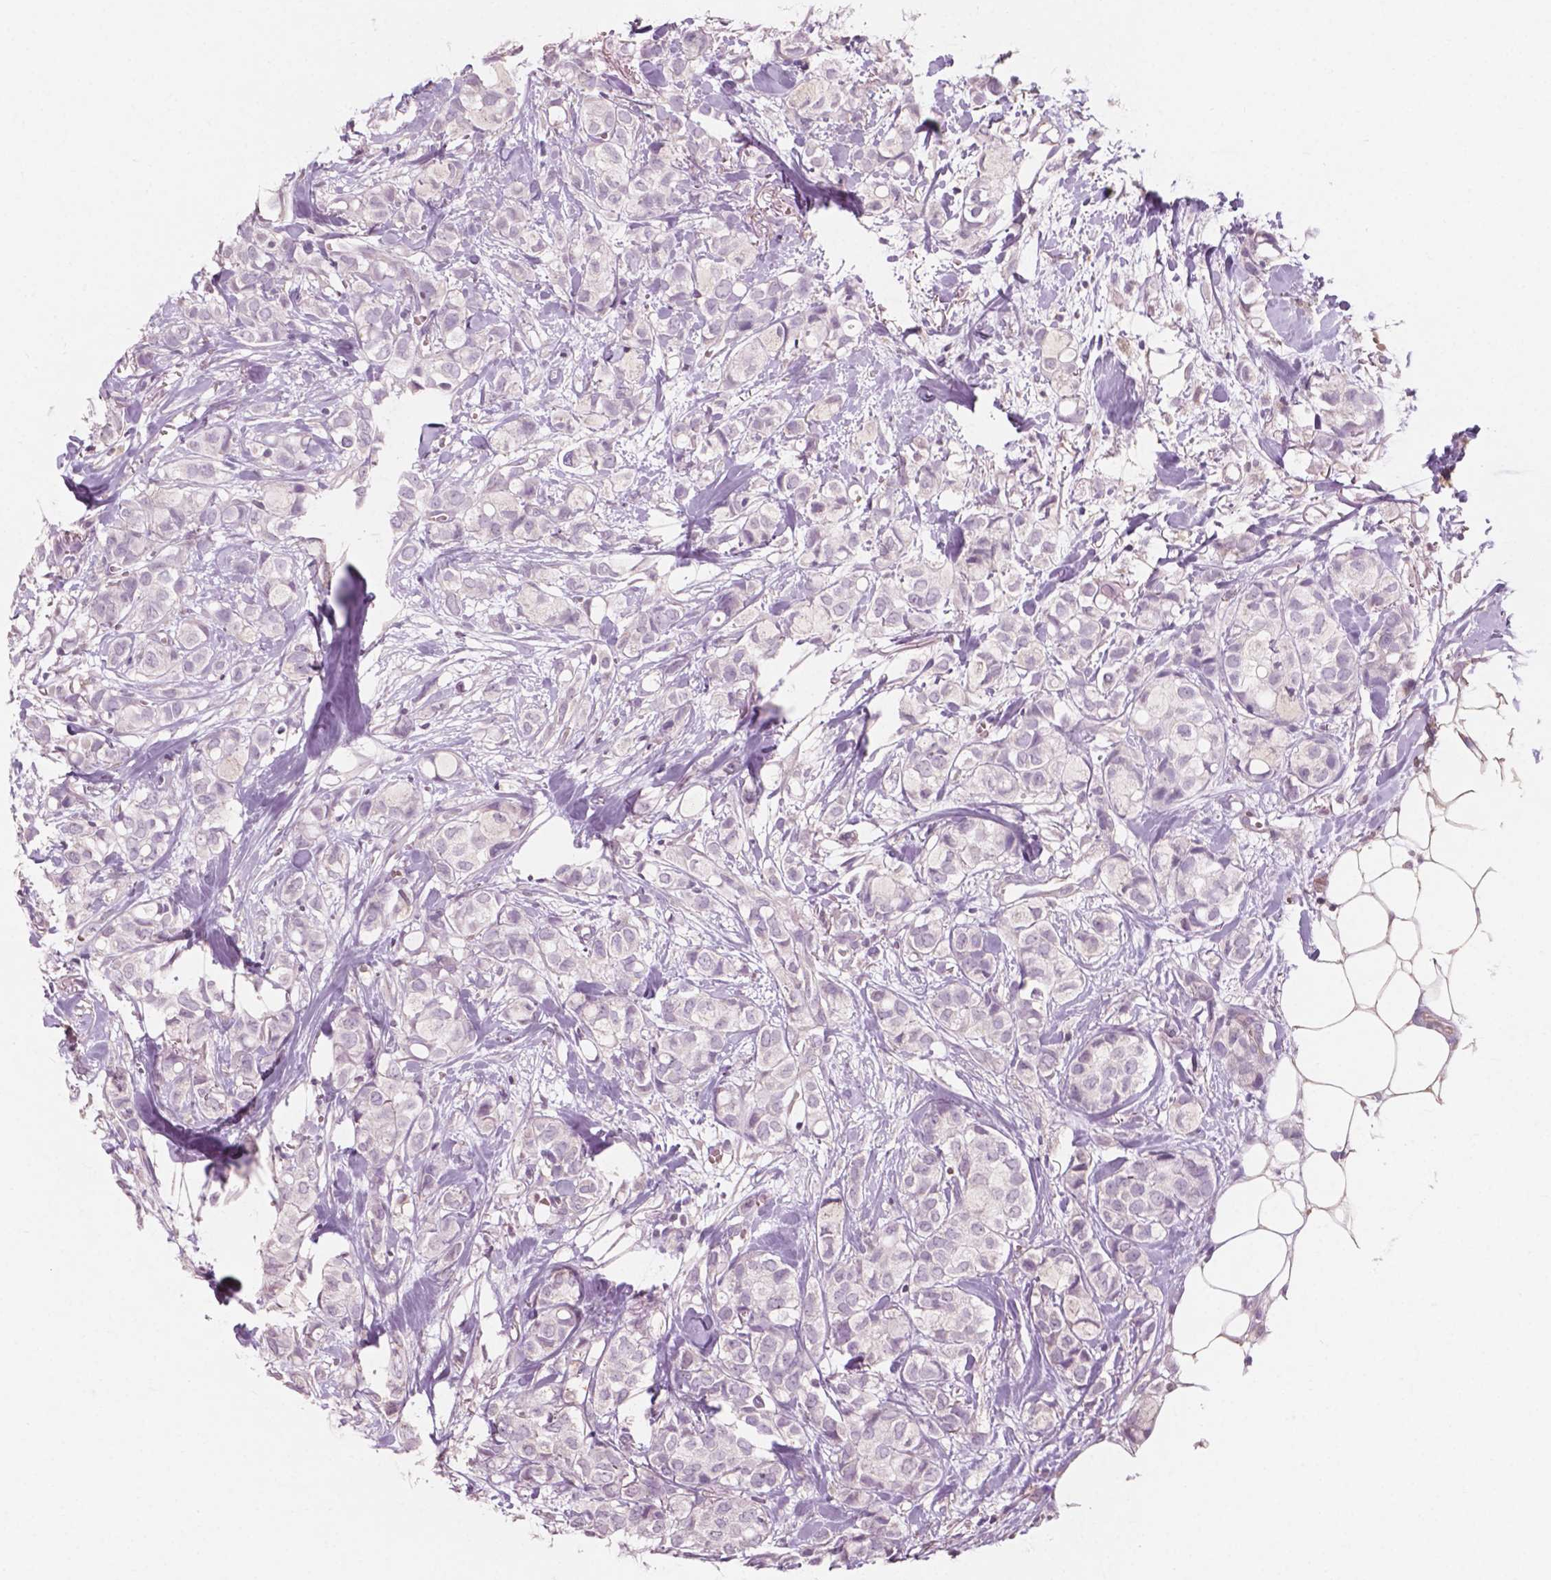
{"staining": {"intensity": "negative", "quantity": "none", "location": "none"}, "tissue": "breast cancer", "cell_type": "Tumor cells", "image_type": "cancer", "snomed": [{"axis": "morphology", "description": "Duct carcinoma"}, {"axis": "topography", "description": "Breast"}], "caption": "Immunohistochemical staining of human invasive ductal carcinoma (breast) demonstrates no significant positivity in tumor cells.", "gene": "AWAT1", "patient": {"sex": "female", "age": 85}}